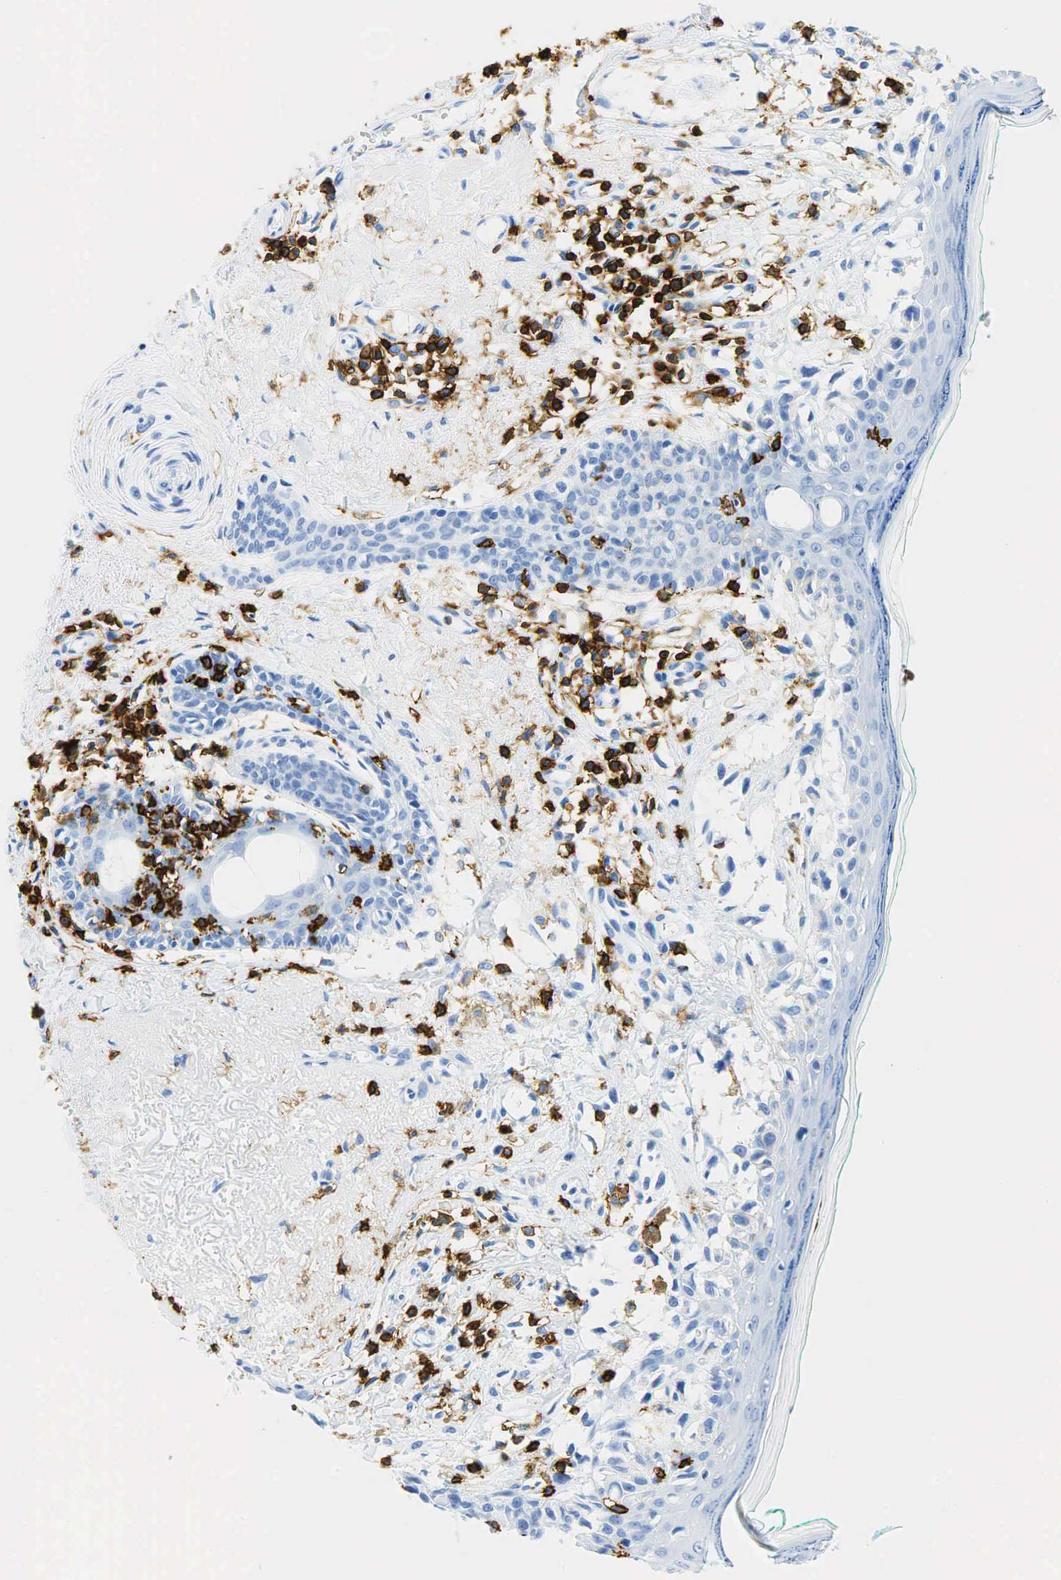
{"staining": {"intensity": "negative", "quantity": "none", "location": "none"}, "tissue": "melanoma", "cell_type": "Tumor cells", "image_type": "cancer", "snomed": [{"axis": "morphology", "description": "Malignant melanoma, NOS"}, {"axis": "topography", "description": "Skin"}], "caption": "The immunohistochemistry micrograph has no significant positivity in tumor cells of malignant melanoma tissue.", "gene": "PTPRC", "patient": {"sex": "male", "age": 80}}